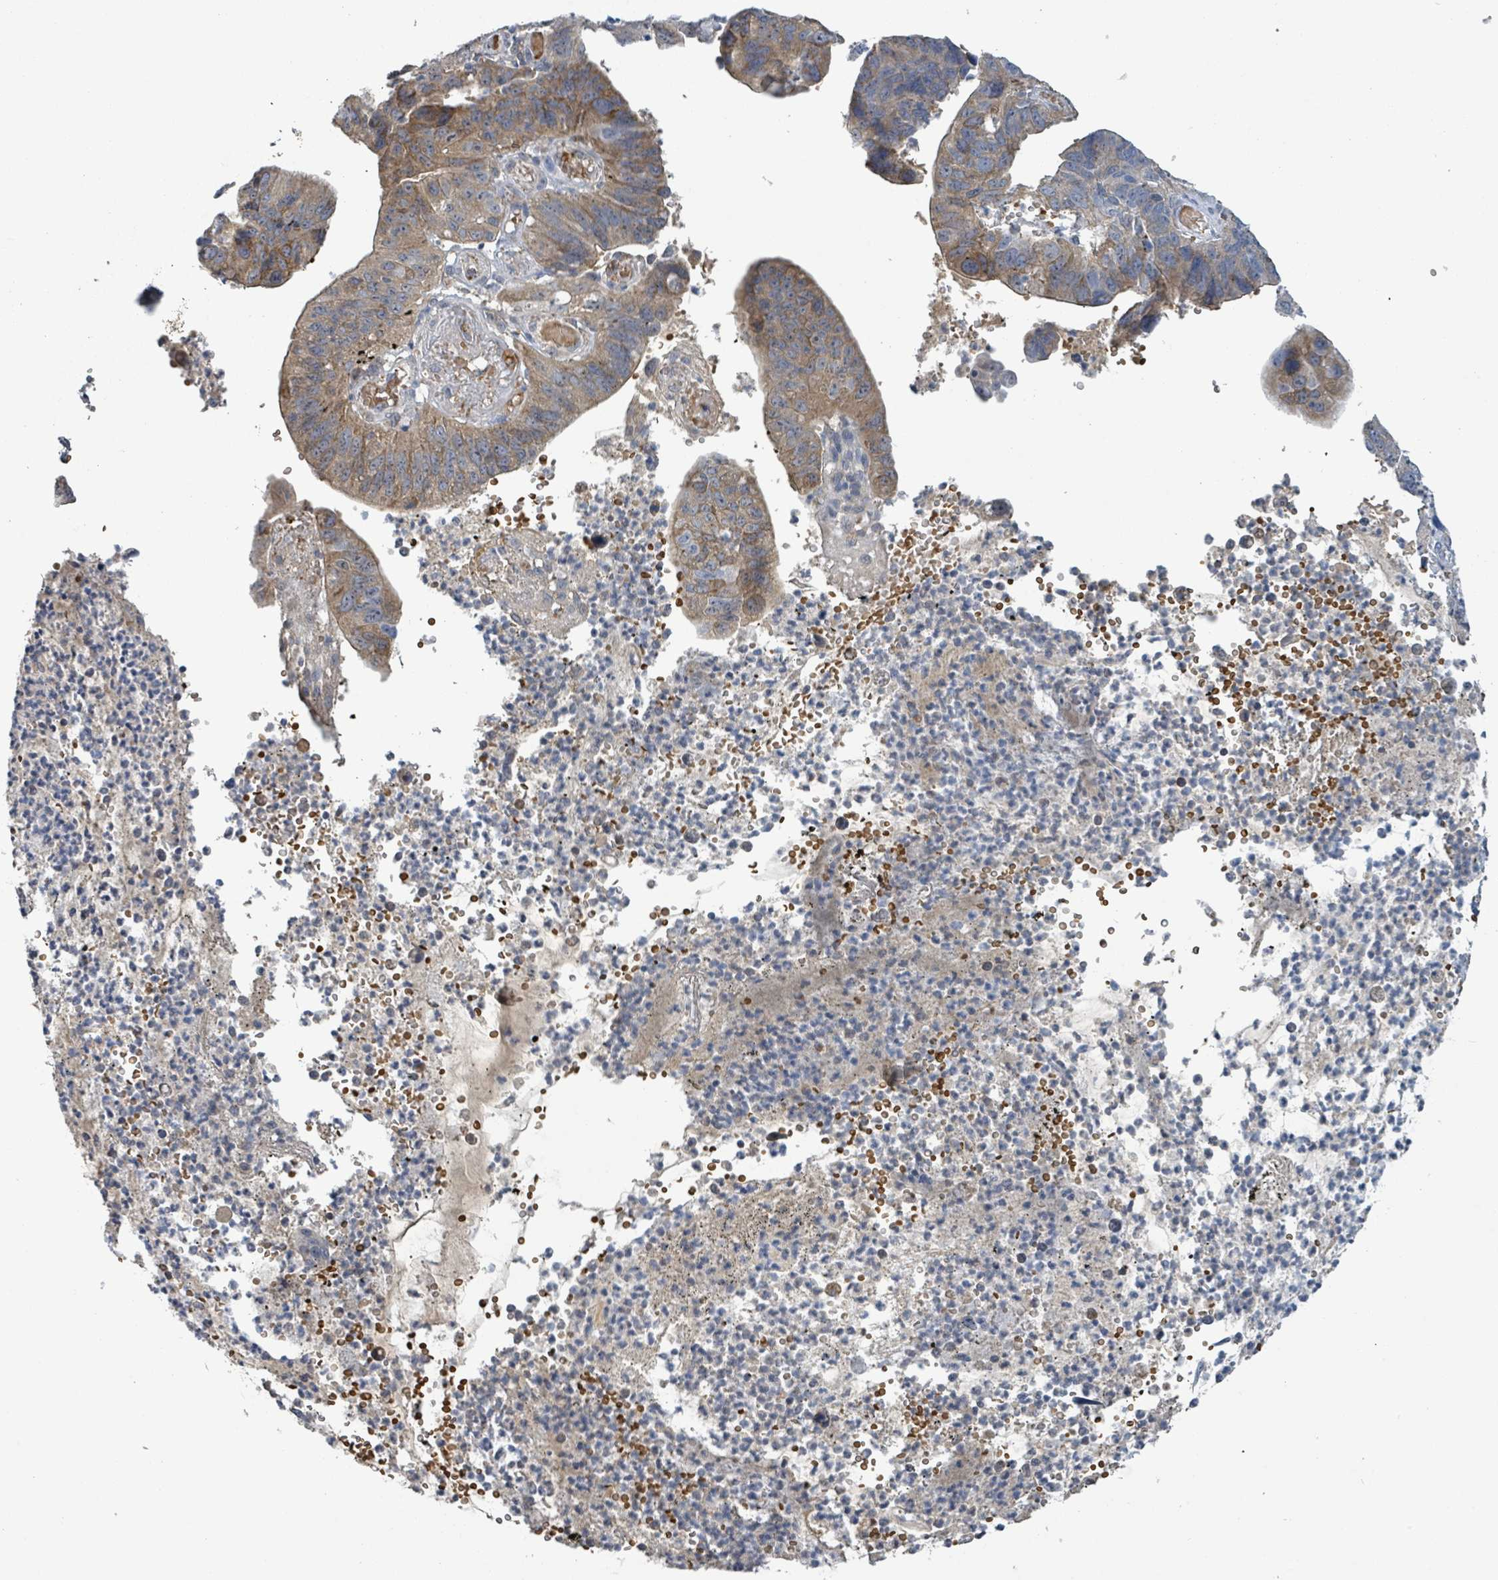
{"staining": {"intensity": "moderate", "quantity": "<25%", "location": "cytoplasmic/membranous"}, "tissue": "stomach cancer", "cell_type": "Tumor cells", "image_type": "cancer", "snomed": [{"axis": "morphology", "description": "Adenocarcinoma, NOS"}, {"axis": "topography", "description": "Stomach"}], "caption": "Tumor cells display low levels of moderate cytoplasmic/membranous expression in about <25% of cells in stomach cancer. The staining is performed using DAB brown chromogen to label protein expression. The nuclei are counter-stained blue using hematoxylin.", "gene": "SEBOX", "patient": {"sex": "male", "age": 59}}